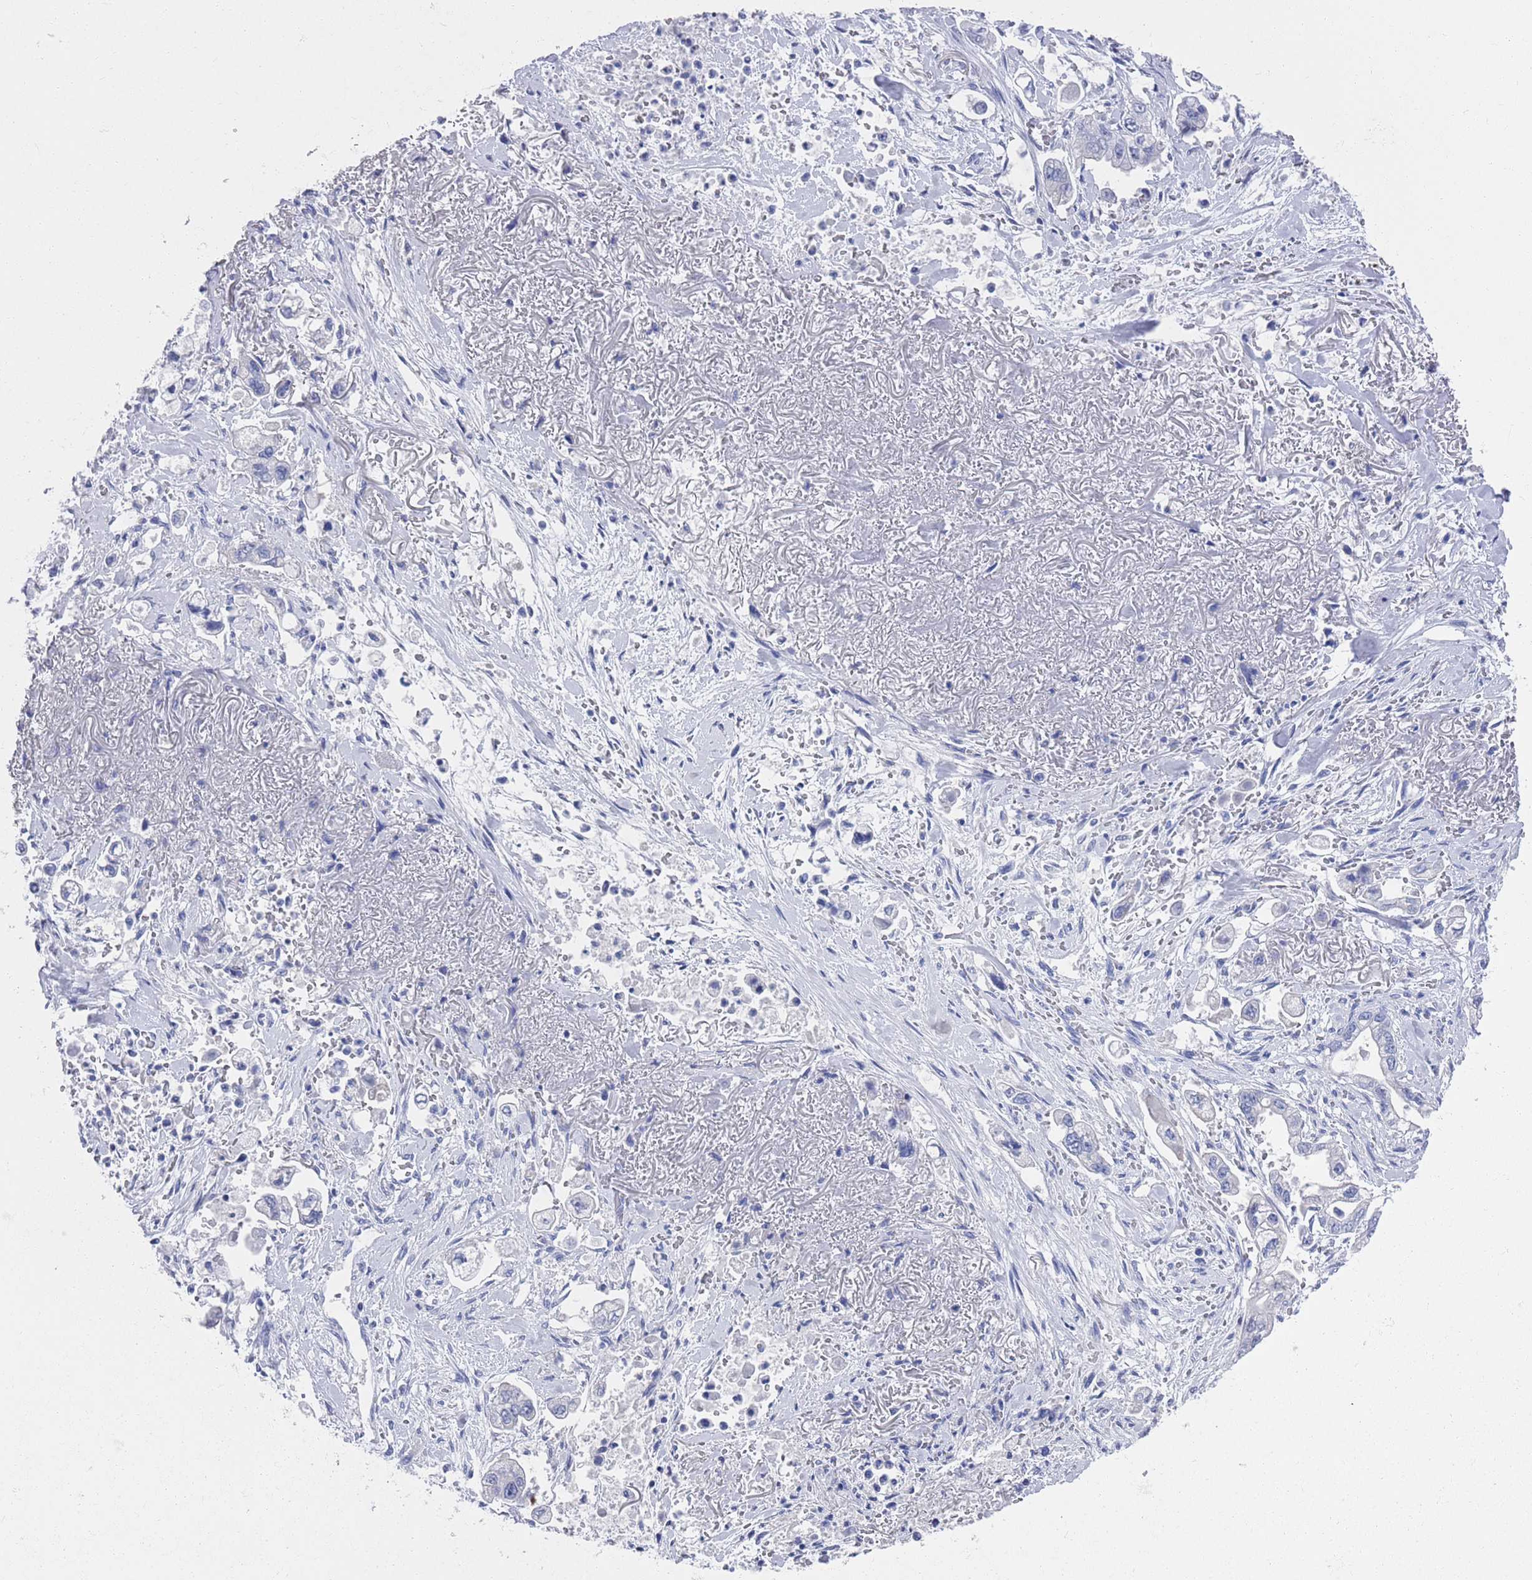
{"staining": {"intensity": "negative", "quantity": "none", "location": "none"}, "tissue": "stomach cancer", "cell_type": "Tumor cells", "image_type": "cancer", "snomed": [{"axis": "morphology", "description": "Adenocarcinoma, NOS"}, {"axis": "topography", "description": "Stomach"}], "caption": "Tumor cells are negative for protein expression in human adenocarcinoma (stomach).", "gene": "MTMR2", "patient": {"sex": "male", "age": 62}}